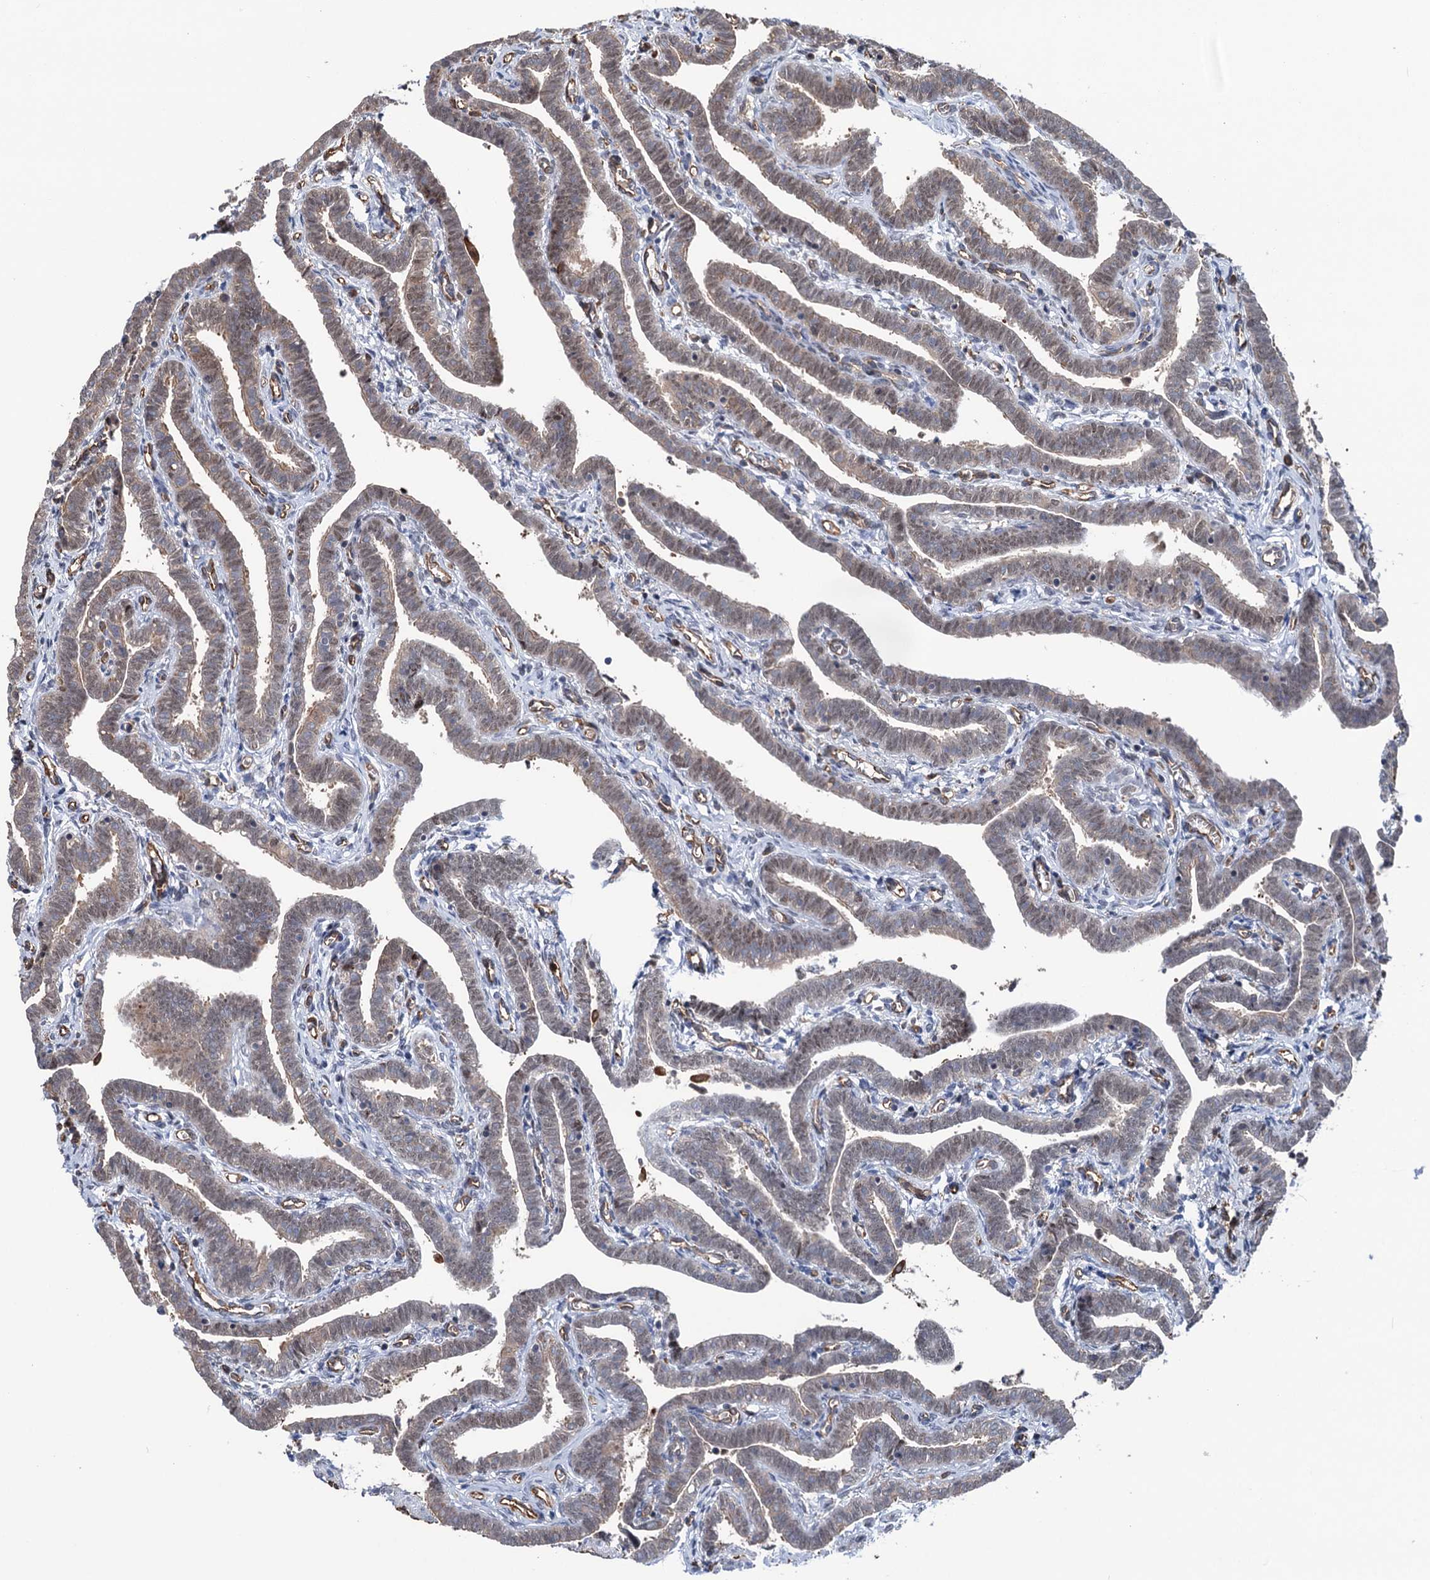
{"staining": {"intensity": "moderate", "quantity": "25%-75%", "location": "cytoplasmic/membranous,nuclear"}, "tissue": "fallopian tube", "cell_type": "Glandular cells", "image_type": "normal", "snomed": [{"axis": "morphology", "description": "Normal tissue, NOS"}, {"axis": "topography", "description": "Fallopian tube"}], "caption": "DAB (3,3'-diaminobenzidine) immunohistochemical staining of unremarkable human fallopian tube reveals moderate cytoplasmic/membranous,nuclear protein positivity in about 25%-75% of glandular cells.", "gene": "NCAPD2", "patient": {"sex": "female", "age": 36}}